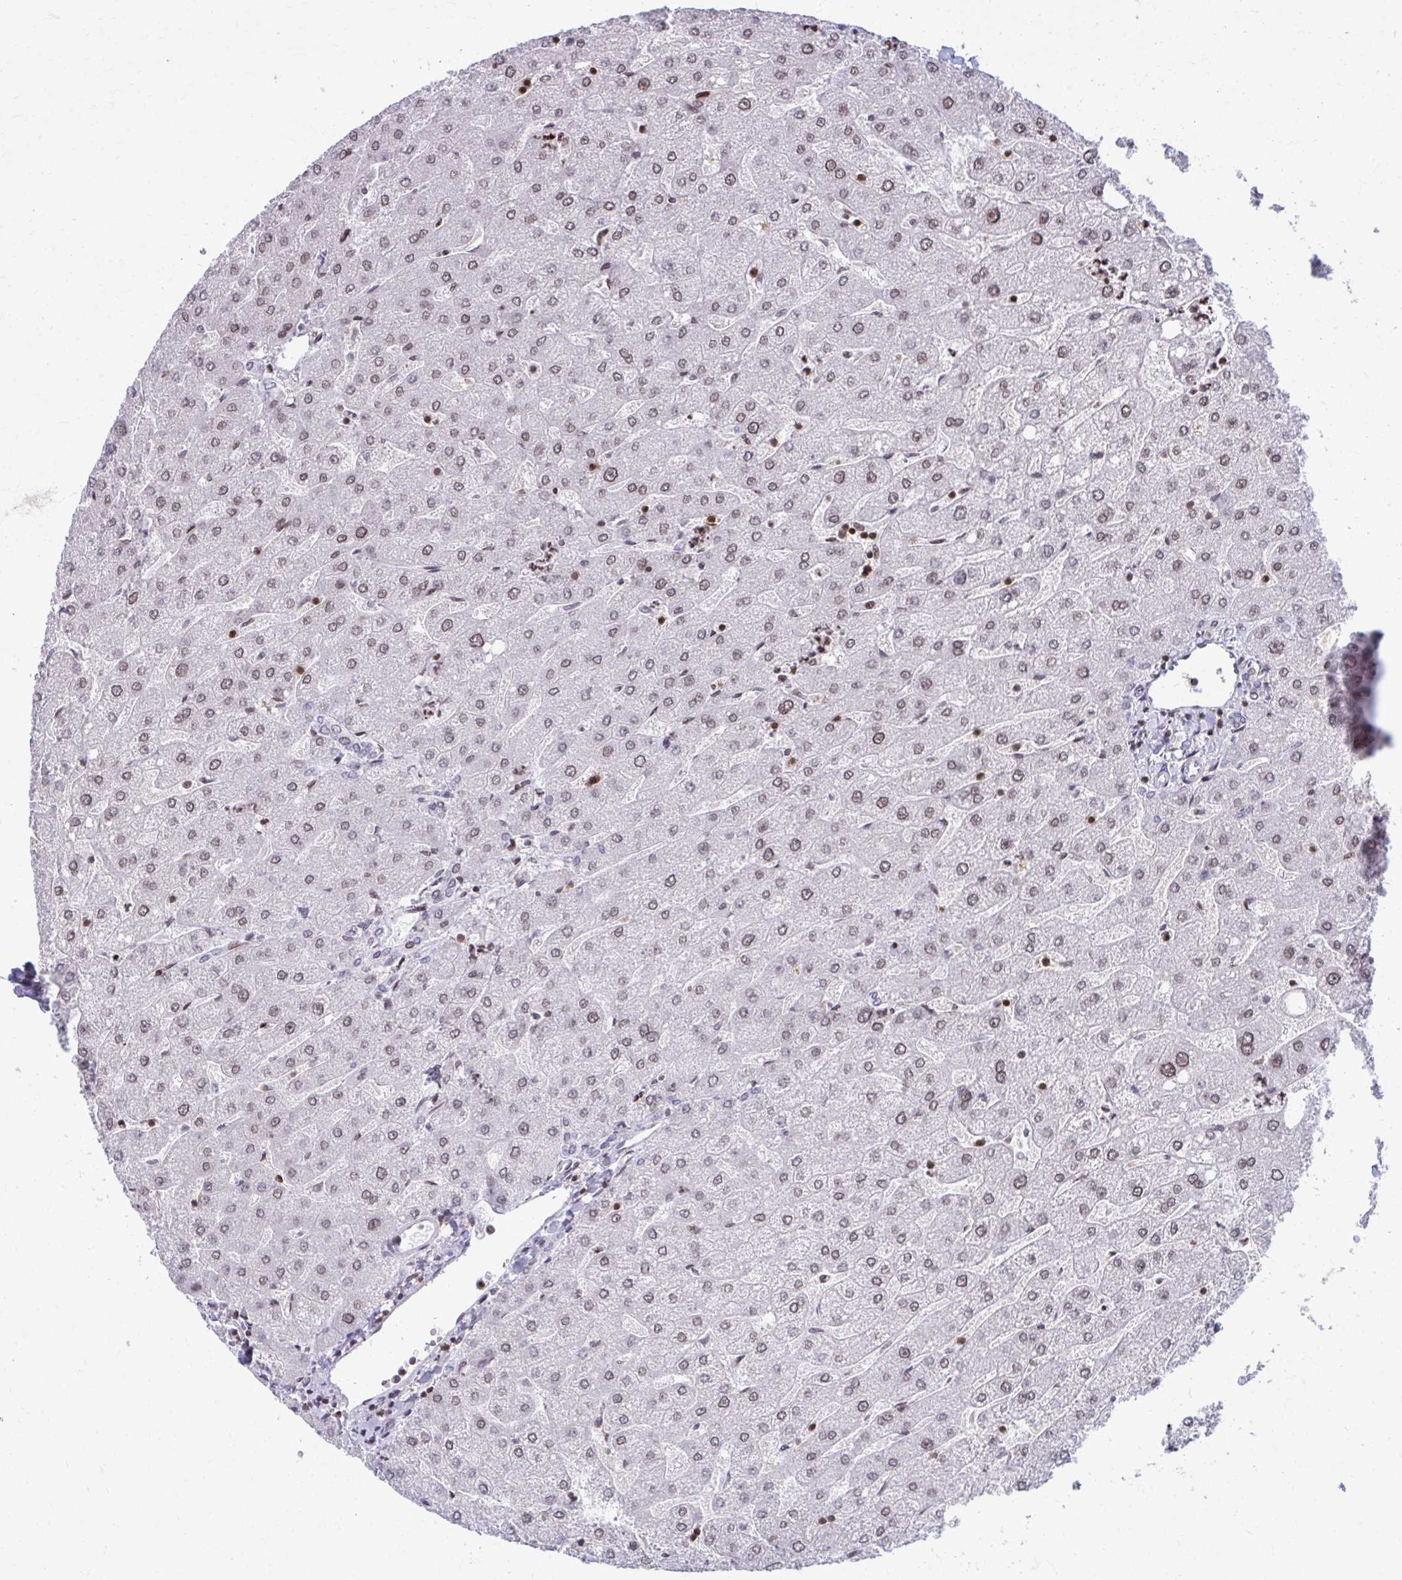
{"staining": {"intensity": "negative", "quantity": "none", "location": "none"}, "tissue": "liver", "cell_type": "Cholangiocytes", "image_type": "normal", "snomed": [{"axis": "morphology", "description": "Normal tissue, NOS"}, {"axis": "topography", "description": "Liver"}], "caption": "Immunohistochemistry (IHC) photomicrograph of unremarkable liver: human liver stained with DAB exhibits no significant protein positivity in cholangiocytes.", "gene": "AP5M1", "patient": {"sex": "male", "age": 67}}